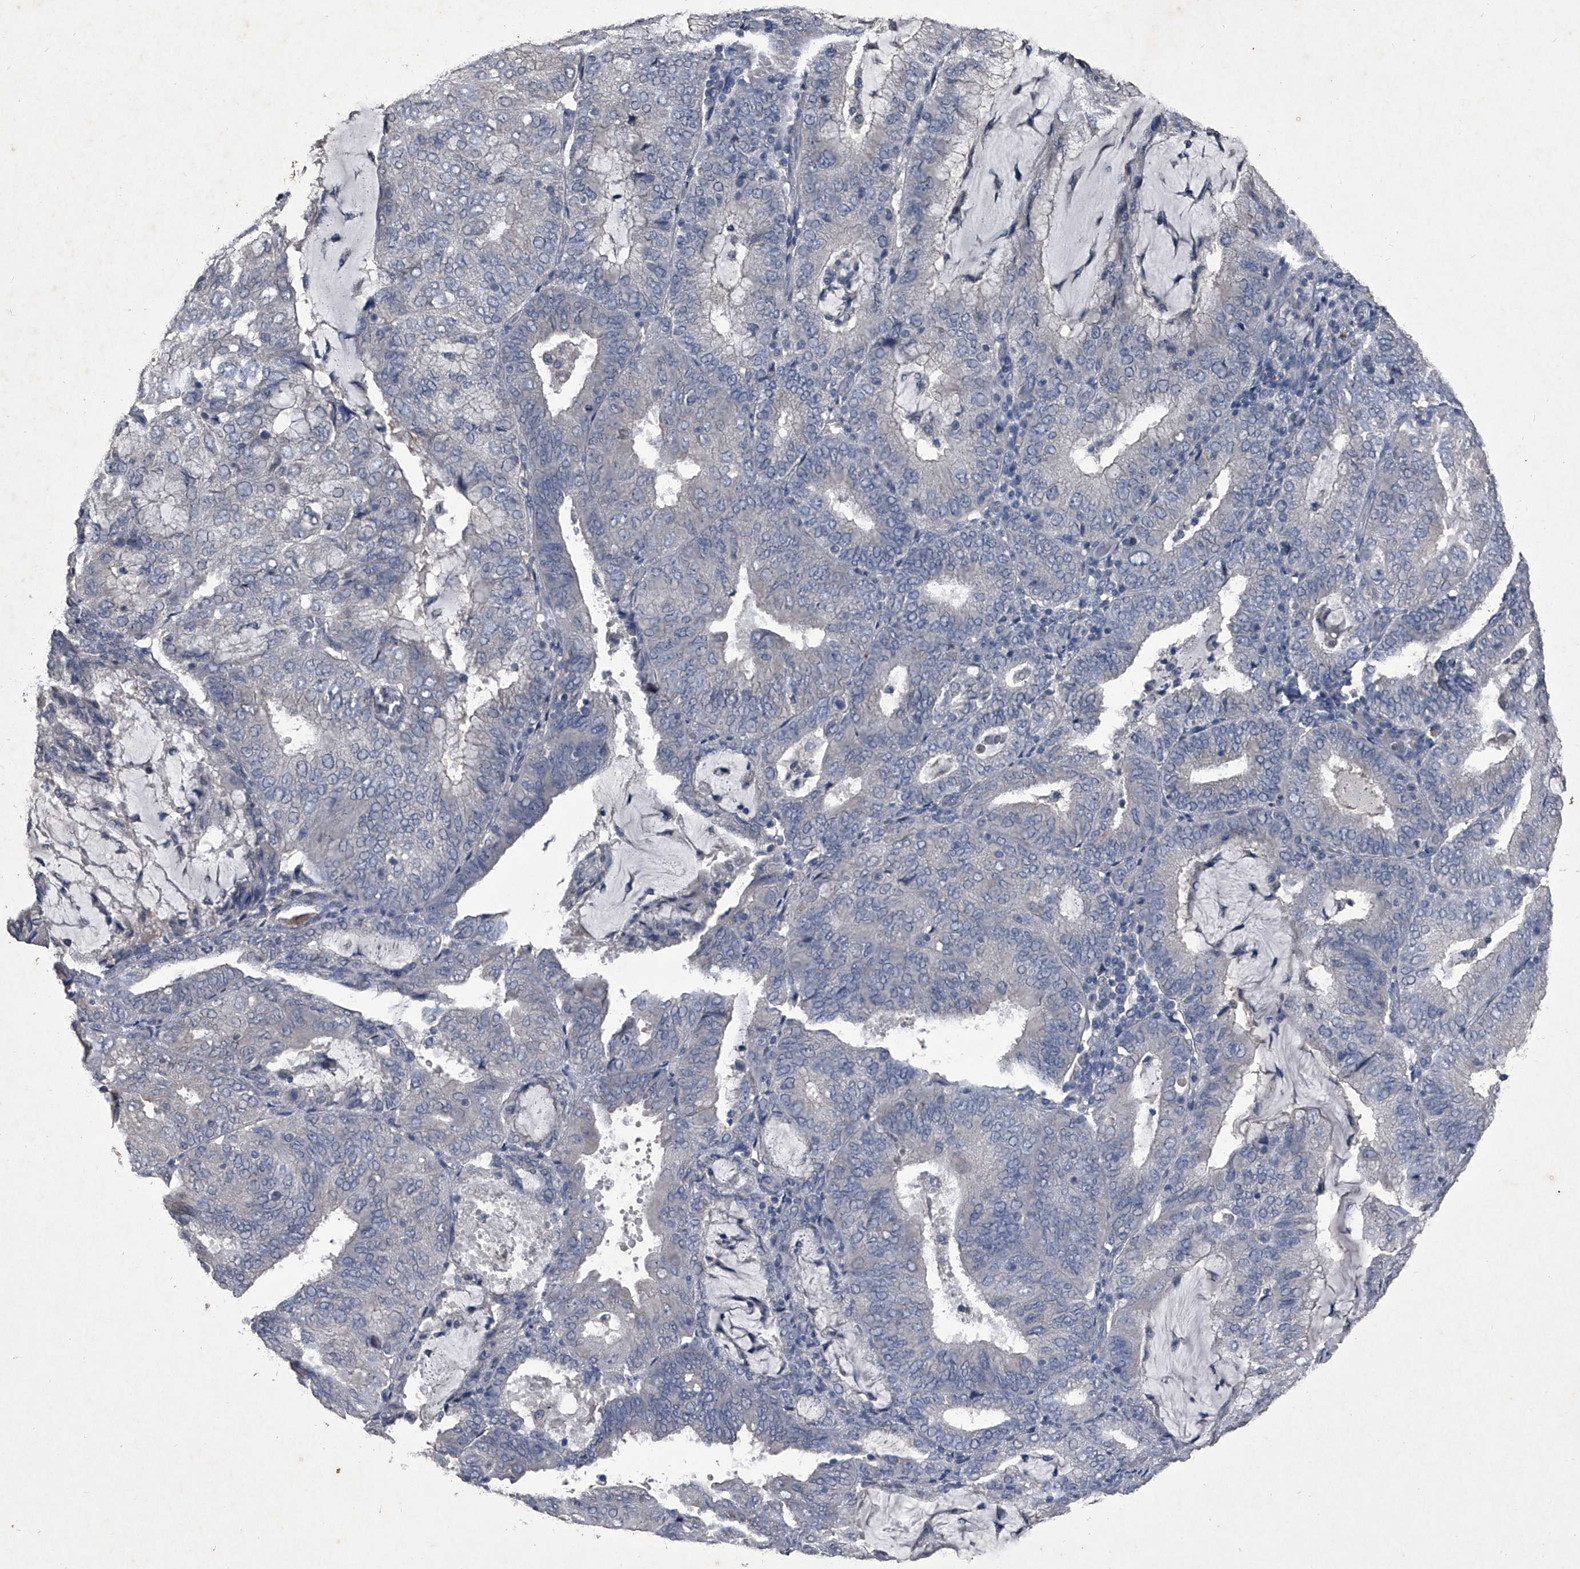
{"staining": {"intensity": "negative", "quantity": "none", "location": "none"}, "tissue": "endometrial cancer", "cell_type": "Tumor cells", "image_type": "cancer", "snomed": [{"axis": "morphology", "description": "Adenocarcinoma, NOS"}, {"axis": "topography", "description": "Endometrium"}], "caption": "The photomicrograph displays no staining of tumor cells in endometrial cancer (adenocarcinoma). (Stains: DAB (3,3'-diaminobenzidine) IHC with hematoxylin counter stain, Microscopy: brightfield microscopy at high magnification).", "gene": "MAPKAP1", "patient": {"sex": "female", "age": 81}}